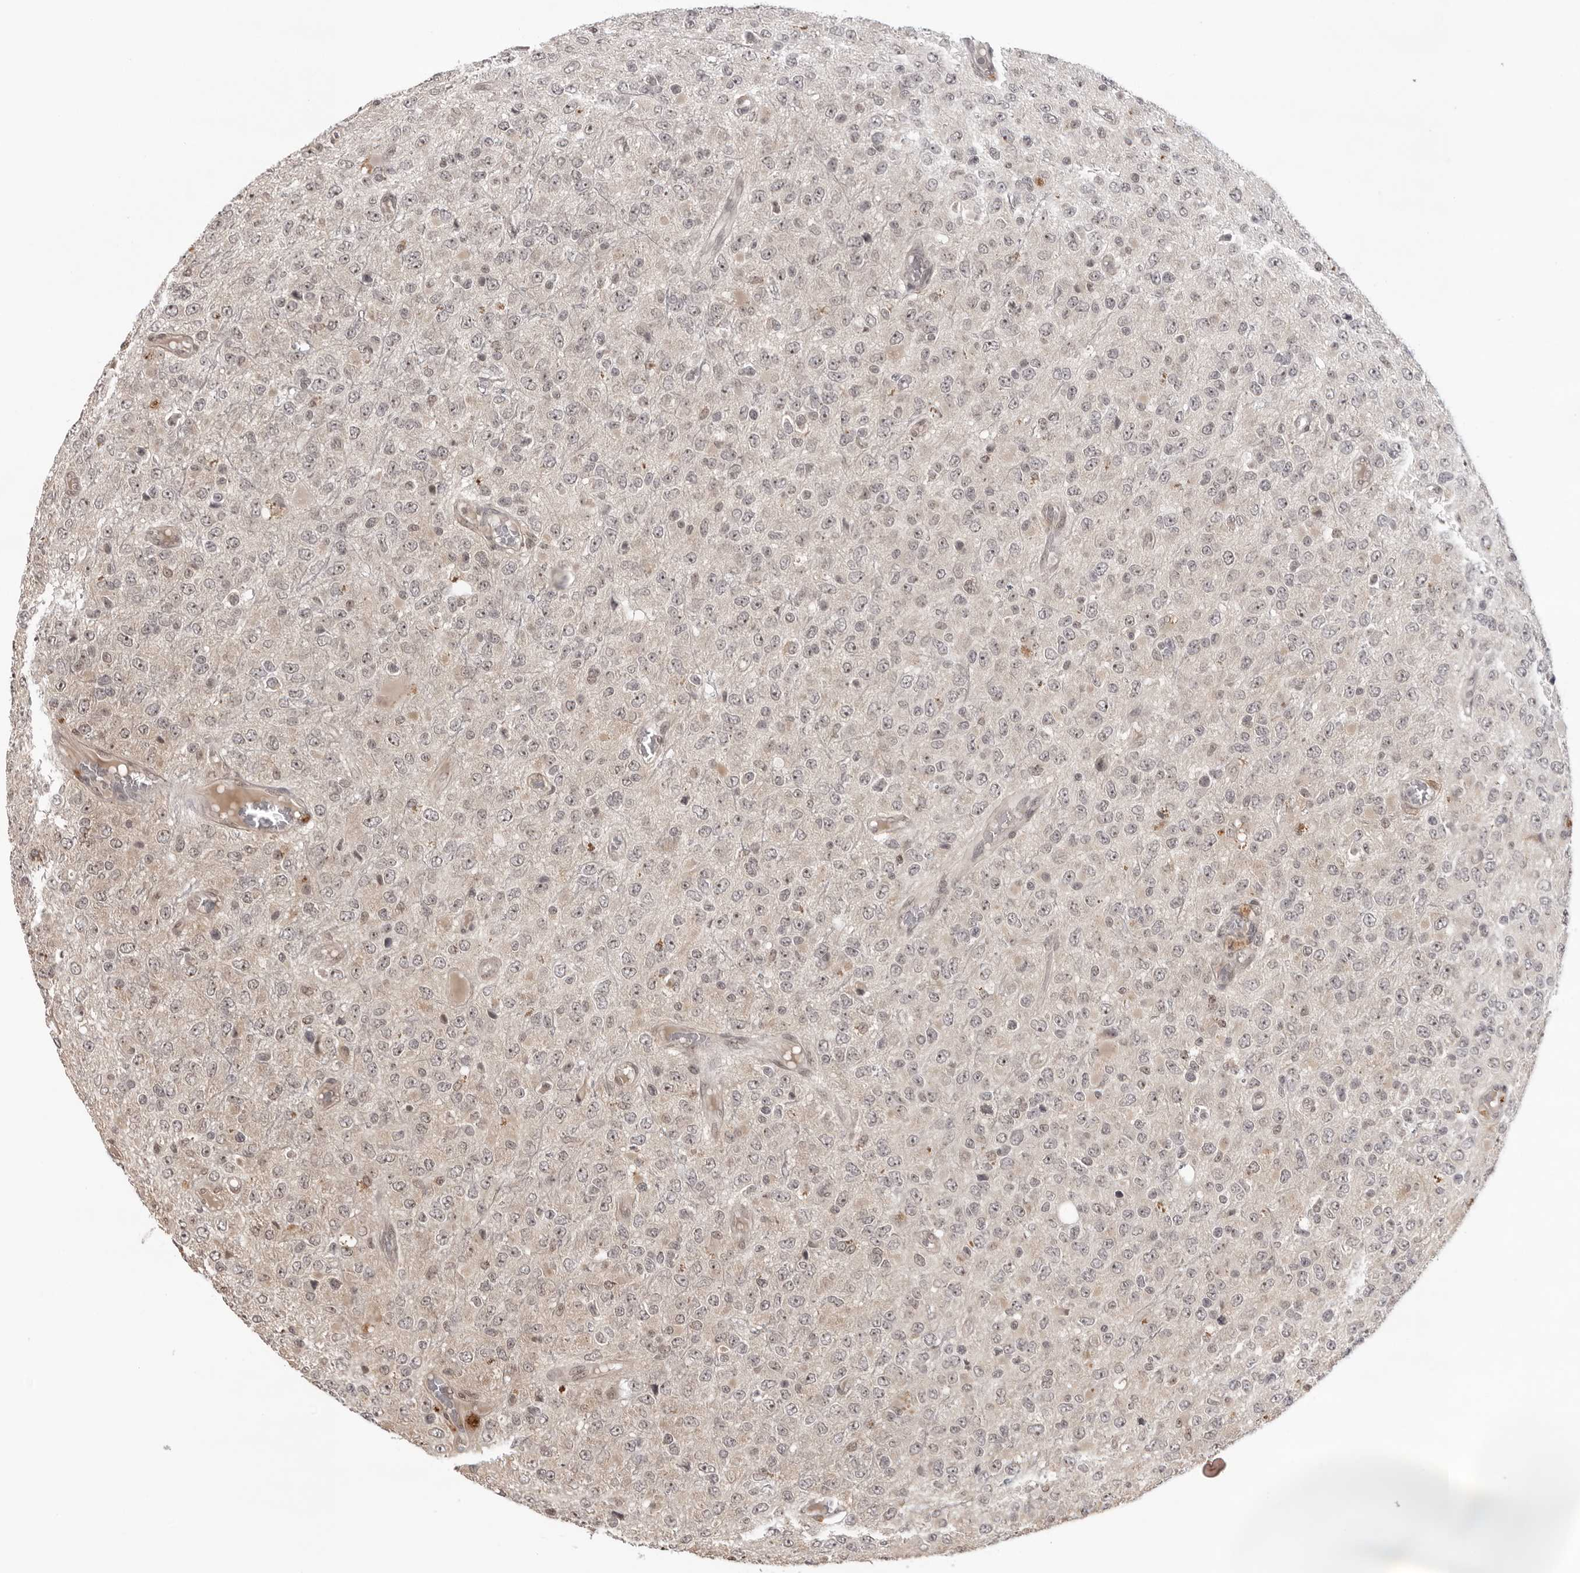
{"staining": {"intensity": "moderate", "quantity": "<25%", "location": "nuclear"}, "tissue": "glioma", "cell_type": "Tumor cells", "image_type": "cancer", "snomed": [{"axis": "morphology", "description": "Glioma, malignant, High grade"}, {"axis": "topography", "description": "pancreas cauda"}], "caption": "A micrograph of human glioma stained for a protein demonstrates moderate nuclear brown staining in tumor cells.", "gene": "EXOSC10", "patient": {"sex": "male", "age": 60}}